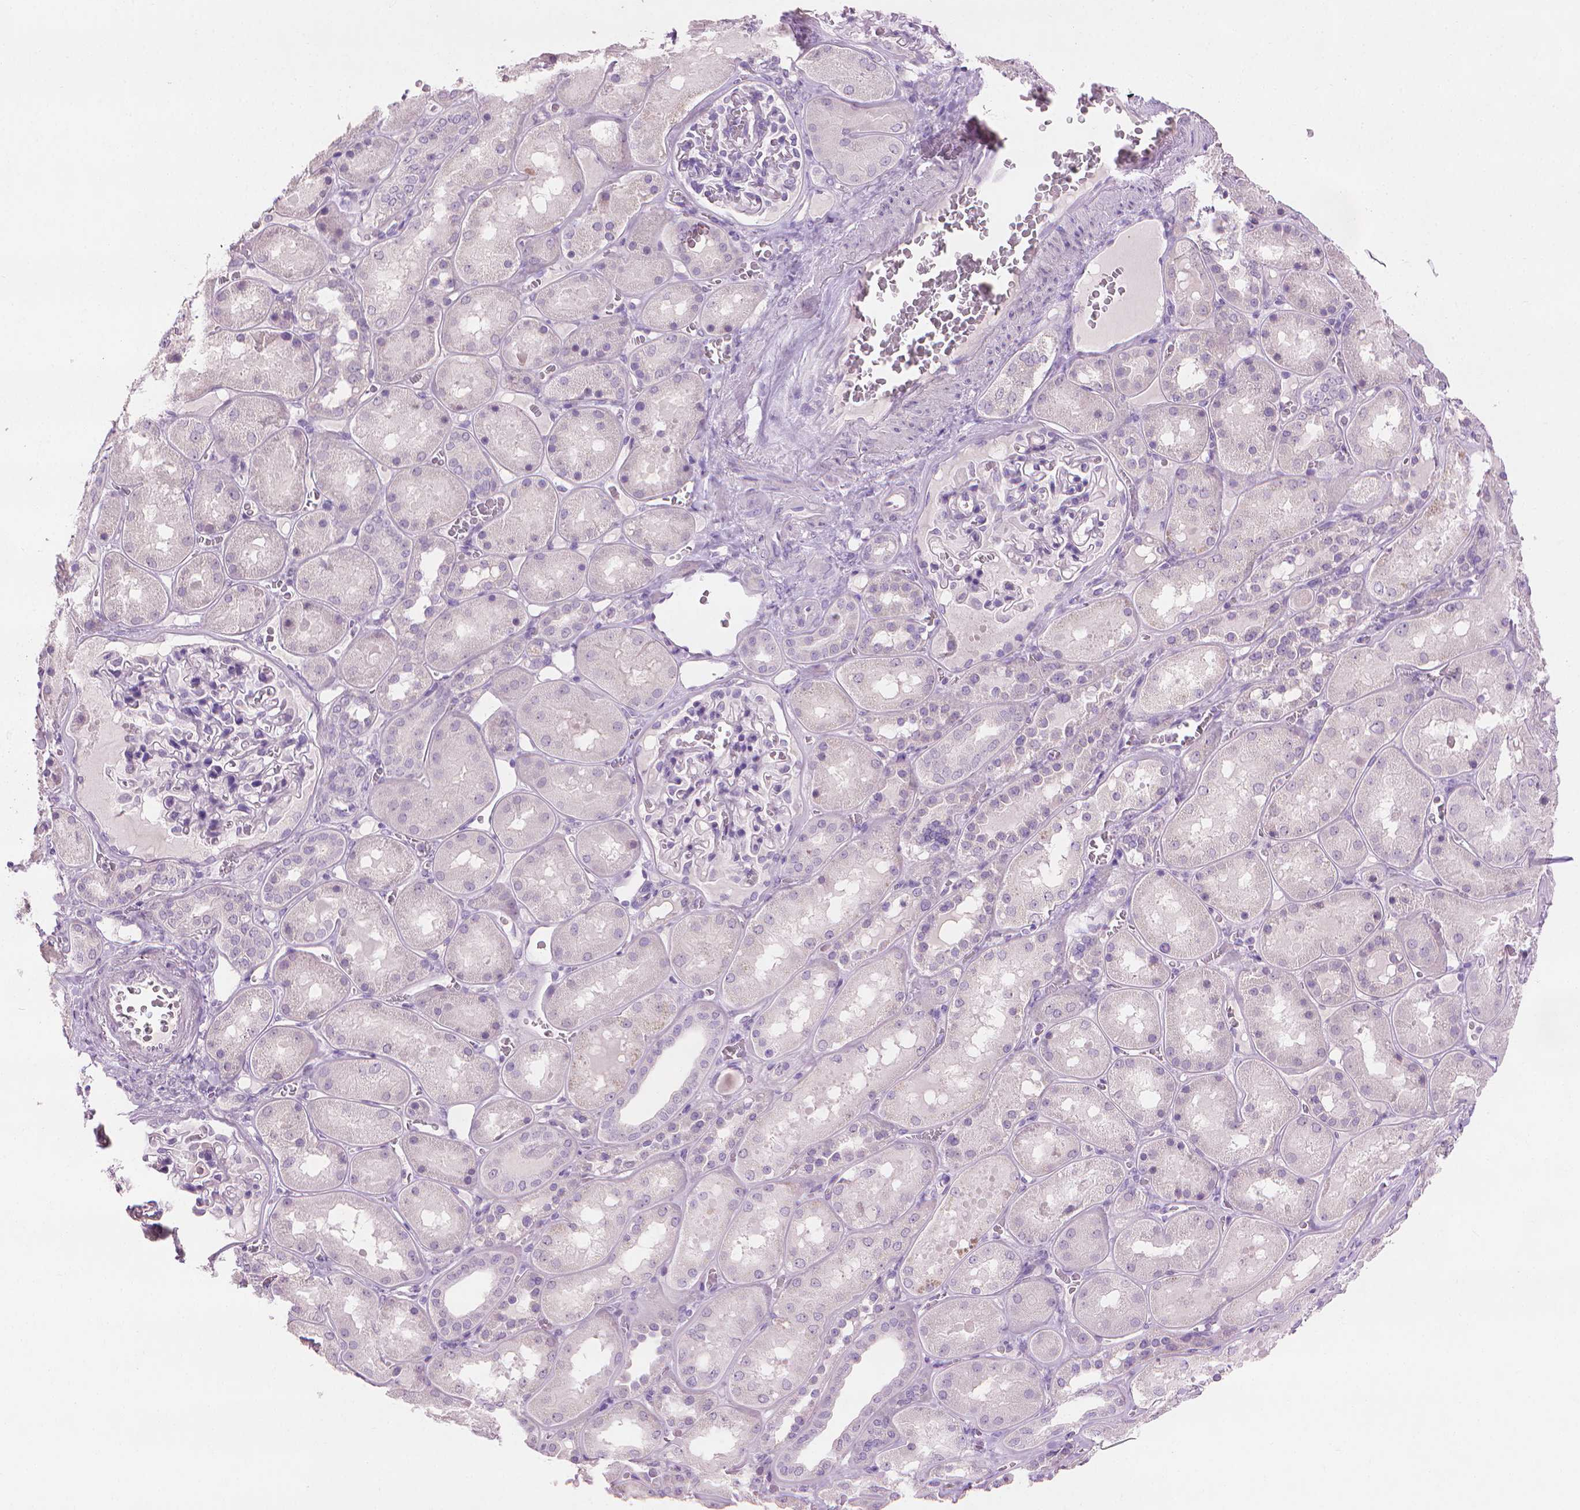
{"staining": {"intensity": "negative", "quantity": "none", "location": "none"}, "tissue": "kidney", "cell_type": "Cells in glomeruli", "image_type": "normal", "snomed": [{"axis": "morphology", "description": "Normal tissue, NOS"}, {"axis": "topography", "description": "Kidney"}], "caption": "High magnification brightfield microscopy of unremarkable kidney stained with DAB (3,3'-diaminobenzidine) (brown) and counterstained with hematoxylin (blue): cells in glomeruli show no significant positivity.", "gene": "MLANA", "patient": {"sex": "male", "age": 73}}